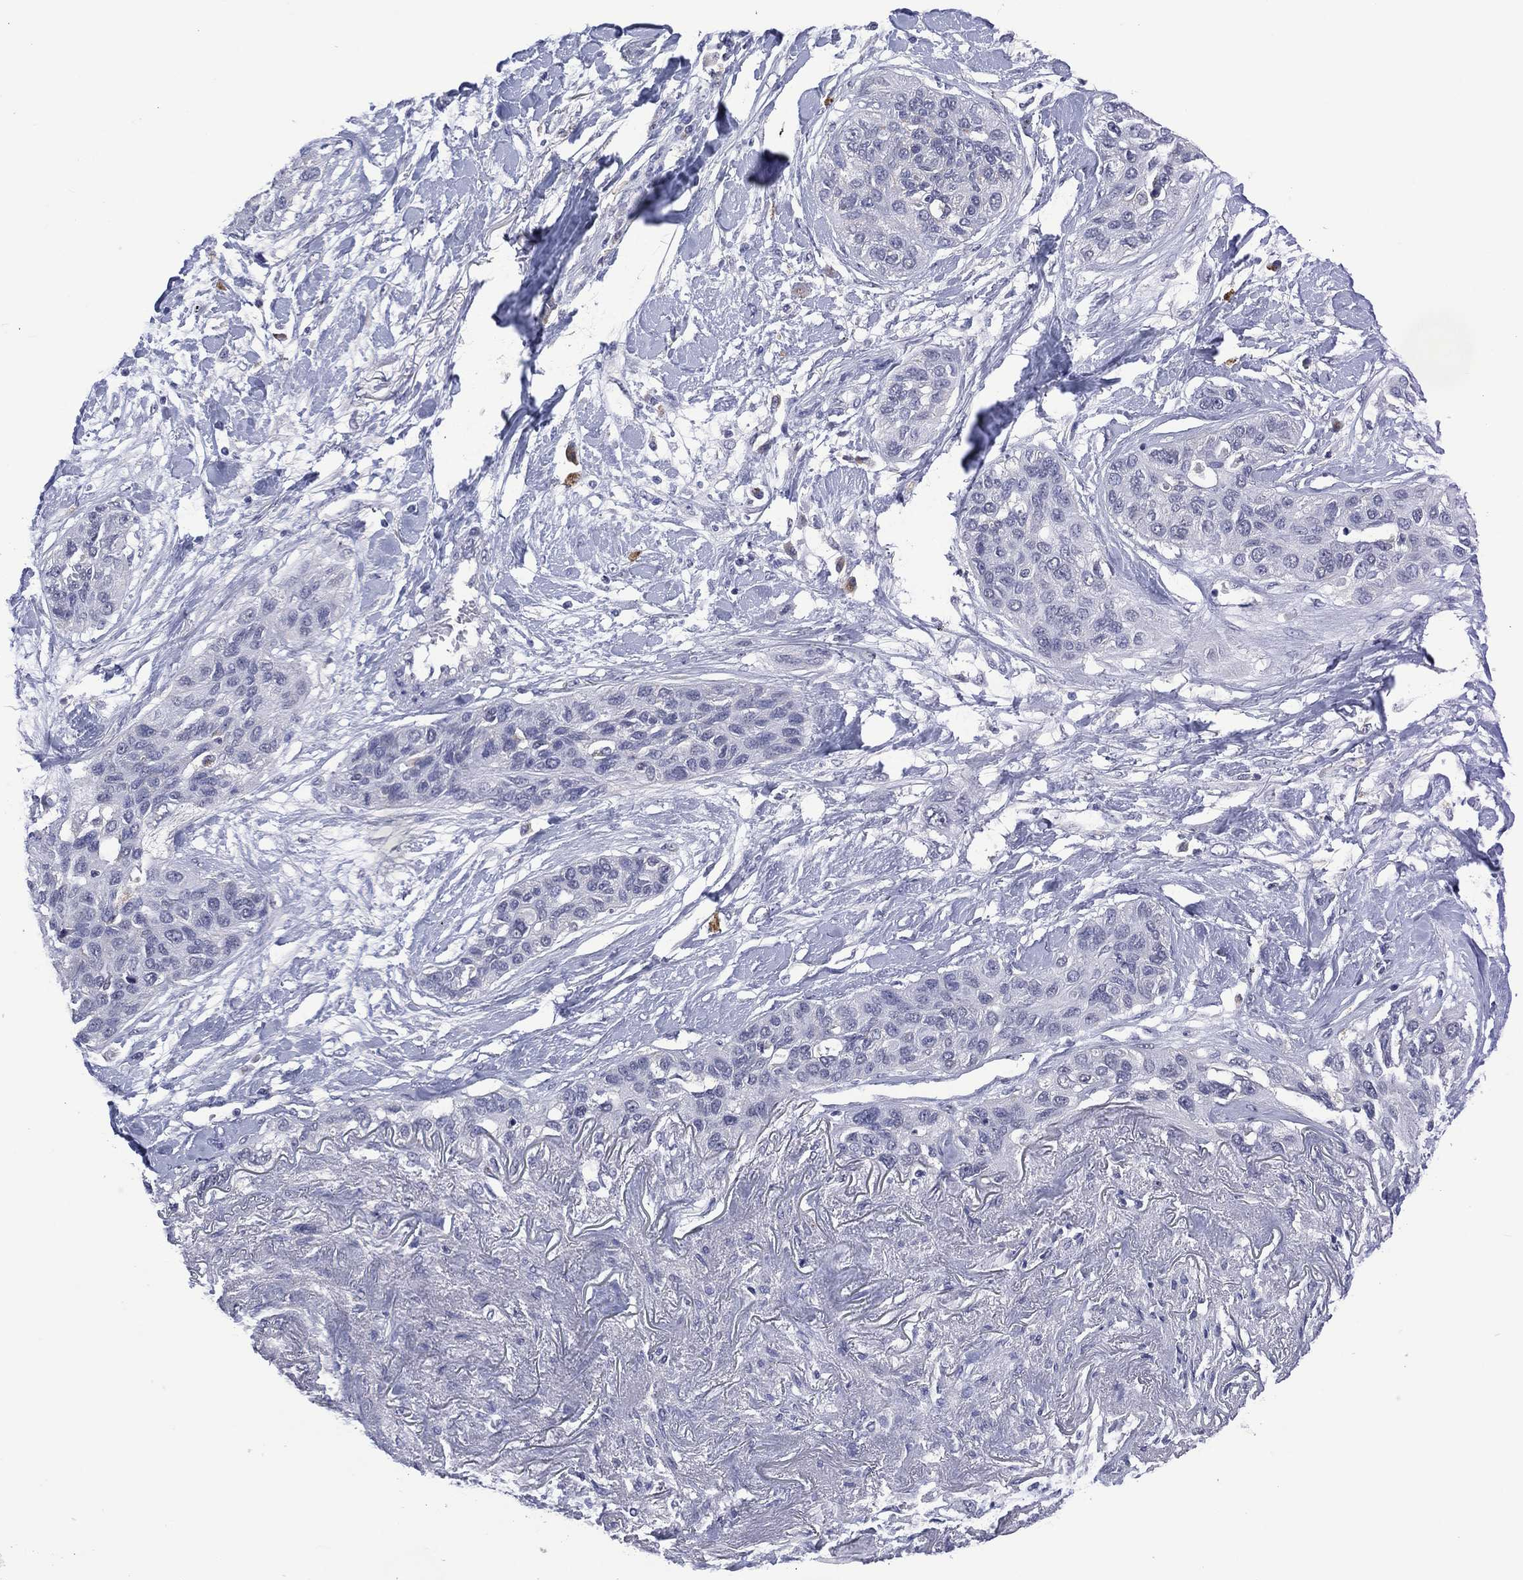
{"staining": {"intensity": "negative", "quantity": "none", "location": "none"}, "tissue": "lung cancer", "cell_type": "Tumor cells", "image_type": "cancer", "snomed": [{"axis": "morphology", "description": "Squamous cell carcinoma, NOS"}, {"axis": "topography", "description": "Lung"}], "caption": "Human lung squamous cell carcinoma stained for a protein using immunohistochemistry shows no positivity in tumor cells.", "gene": "ASB10", "patient": {"sex": "female", "age": 70}}